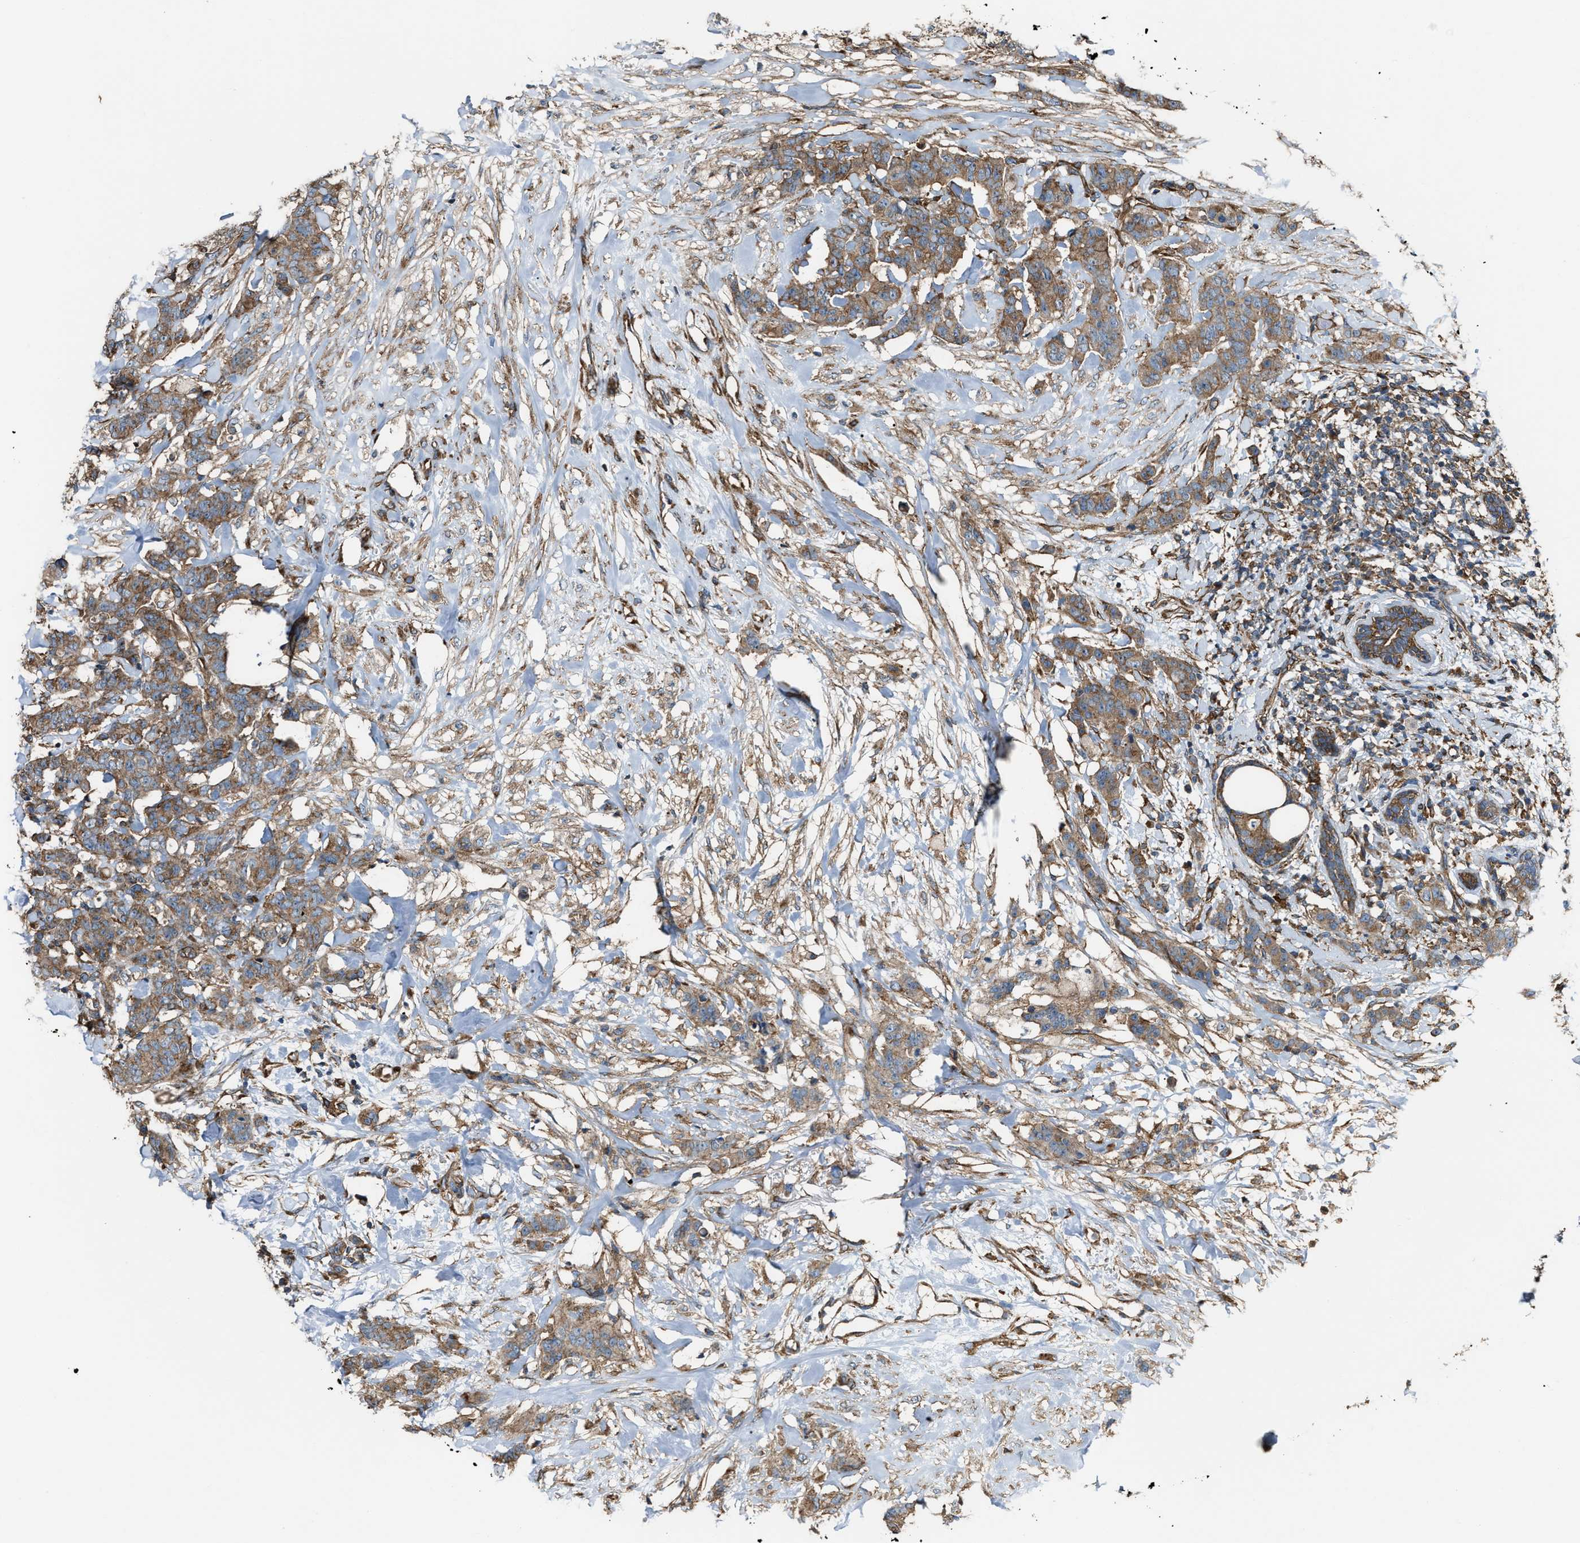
{"staining": {"intensity": "moderate", "quantity": ">75%", "location": "cytoplasmic/membranous"}, "tissue": "breast cancer", "cell_type": "Tumor cells", "image_type": "cancer", "snomed": [{"axis": "morphology", "description": "Normal tissue, NOS"}, {"axis": "morphology", "description": "Duct carcinoma"}, {"axis": "topography", "description": "Breast"}], "caption": "Tumor cells show moderate cytoplasmic/membranous positivity in about >75% of cells in breast invasive ductal carcinoma.", "gene": "PICALM", "patient": {"sex": "female", "age": 40}}